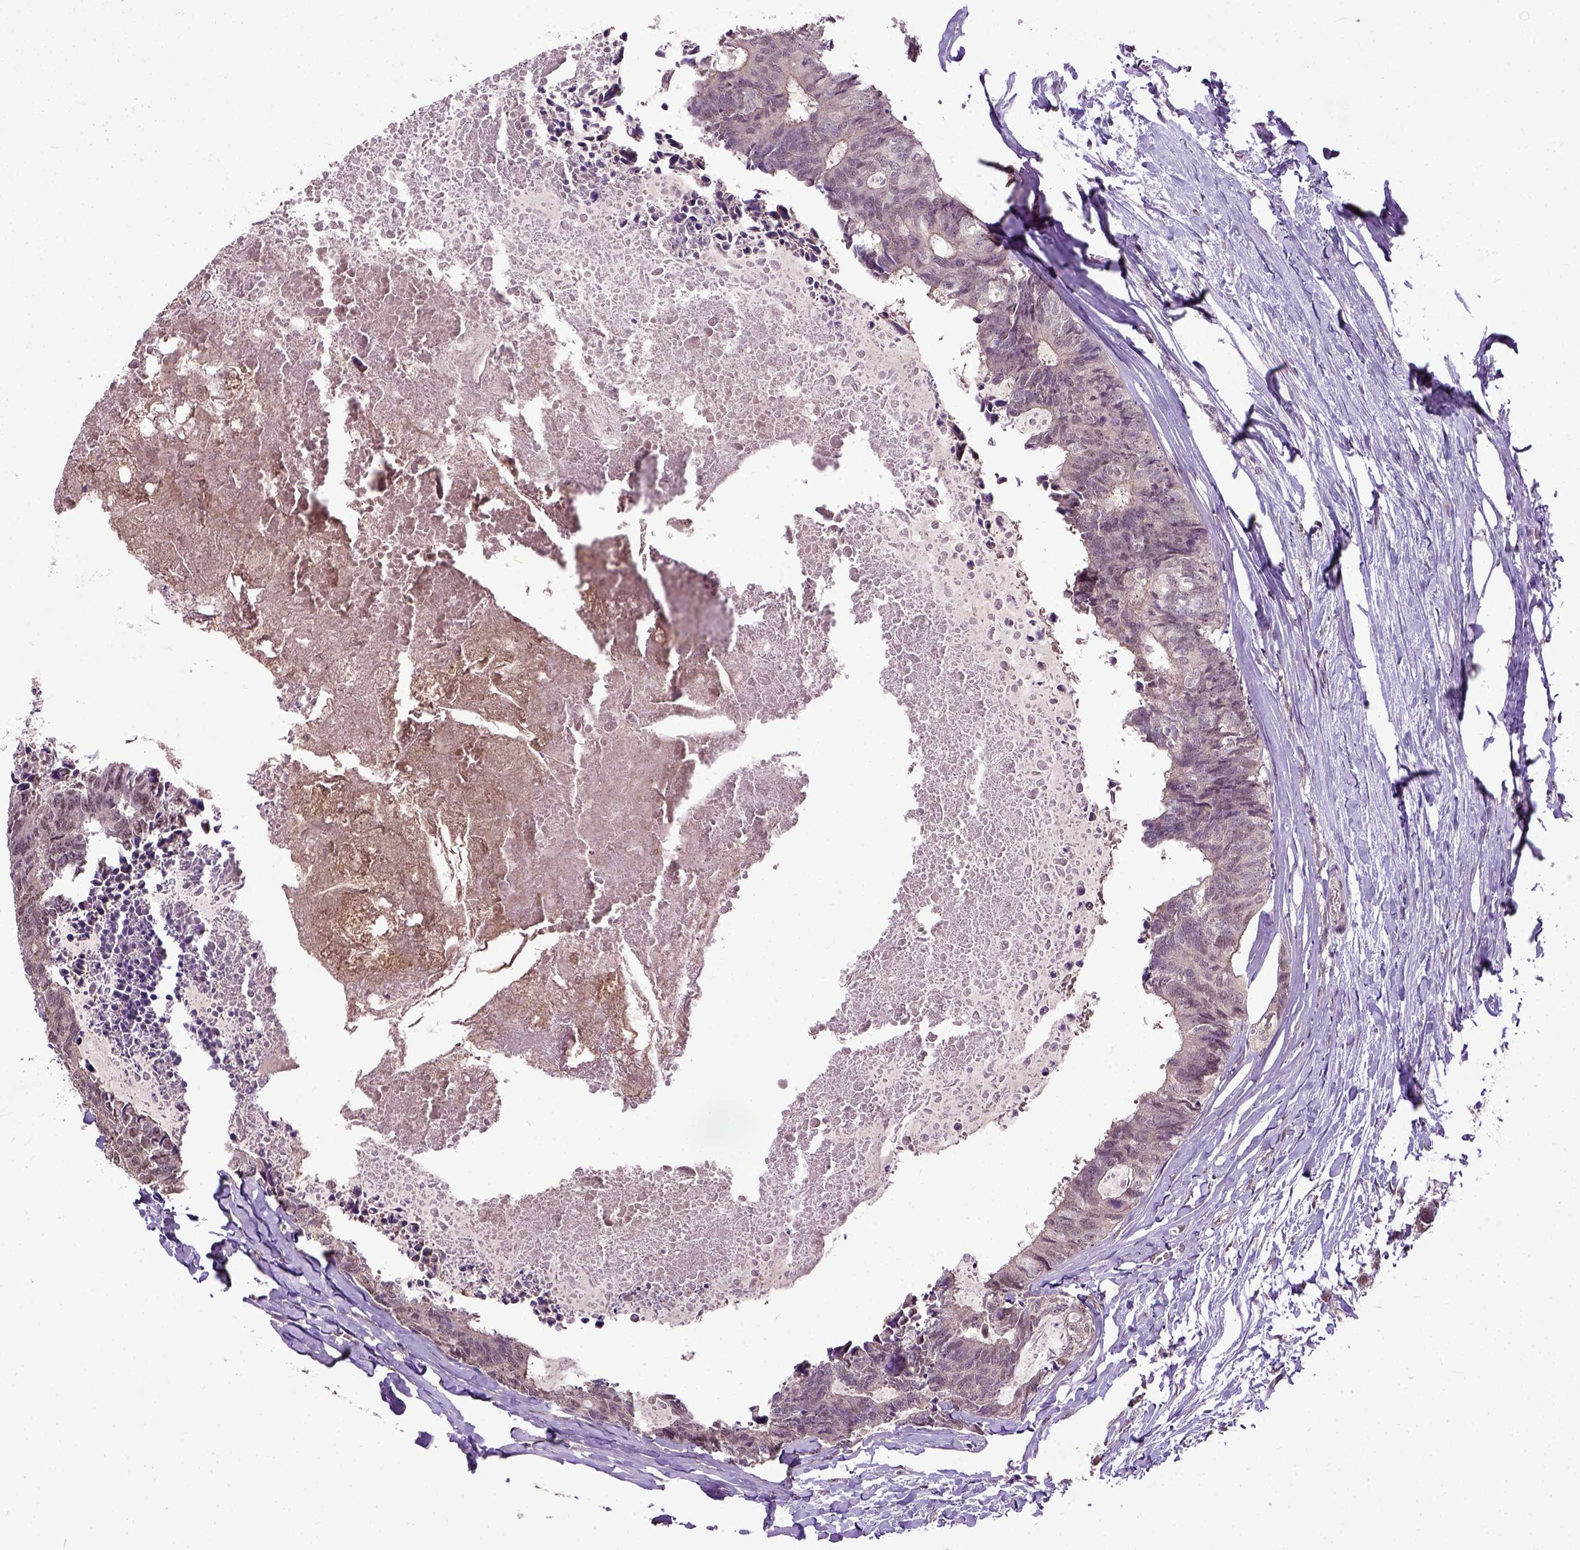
{"staining": {"intensity": "moderate", "quantity": "<25%", "location": "nuclear"}, "tissue": "colorectal cancer", "cell_type": "Tumor cells", "image_type": "cancer", "snomed": [{"axis": "morphology", "description": "Adenocarcinoma, NOS"}, {"axis": "topography", "description": "Colon"}, {"axis": "topography", "description": "Rectum"}], "caption": "Brown immunohistochemical staining in human adenocarcinoma (colorectal) displays moderate nuclear expression in approximately <25% of tumor cells.", "gene": "UBA3", "patient": {"sex": "male", "age": 57}}